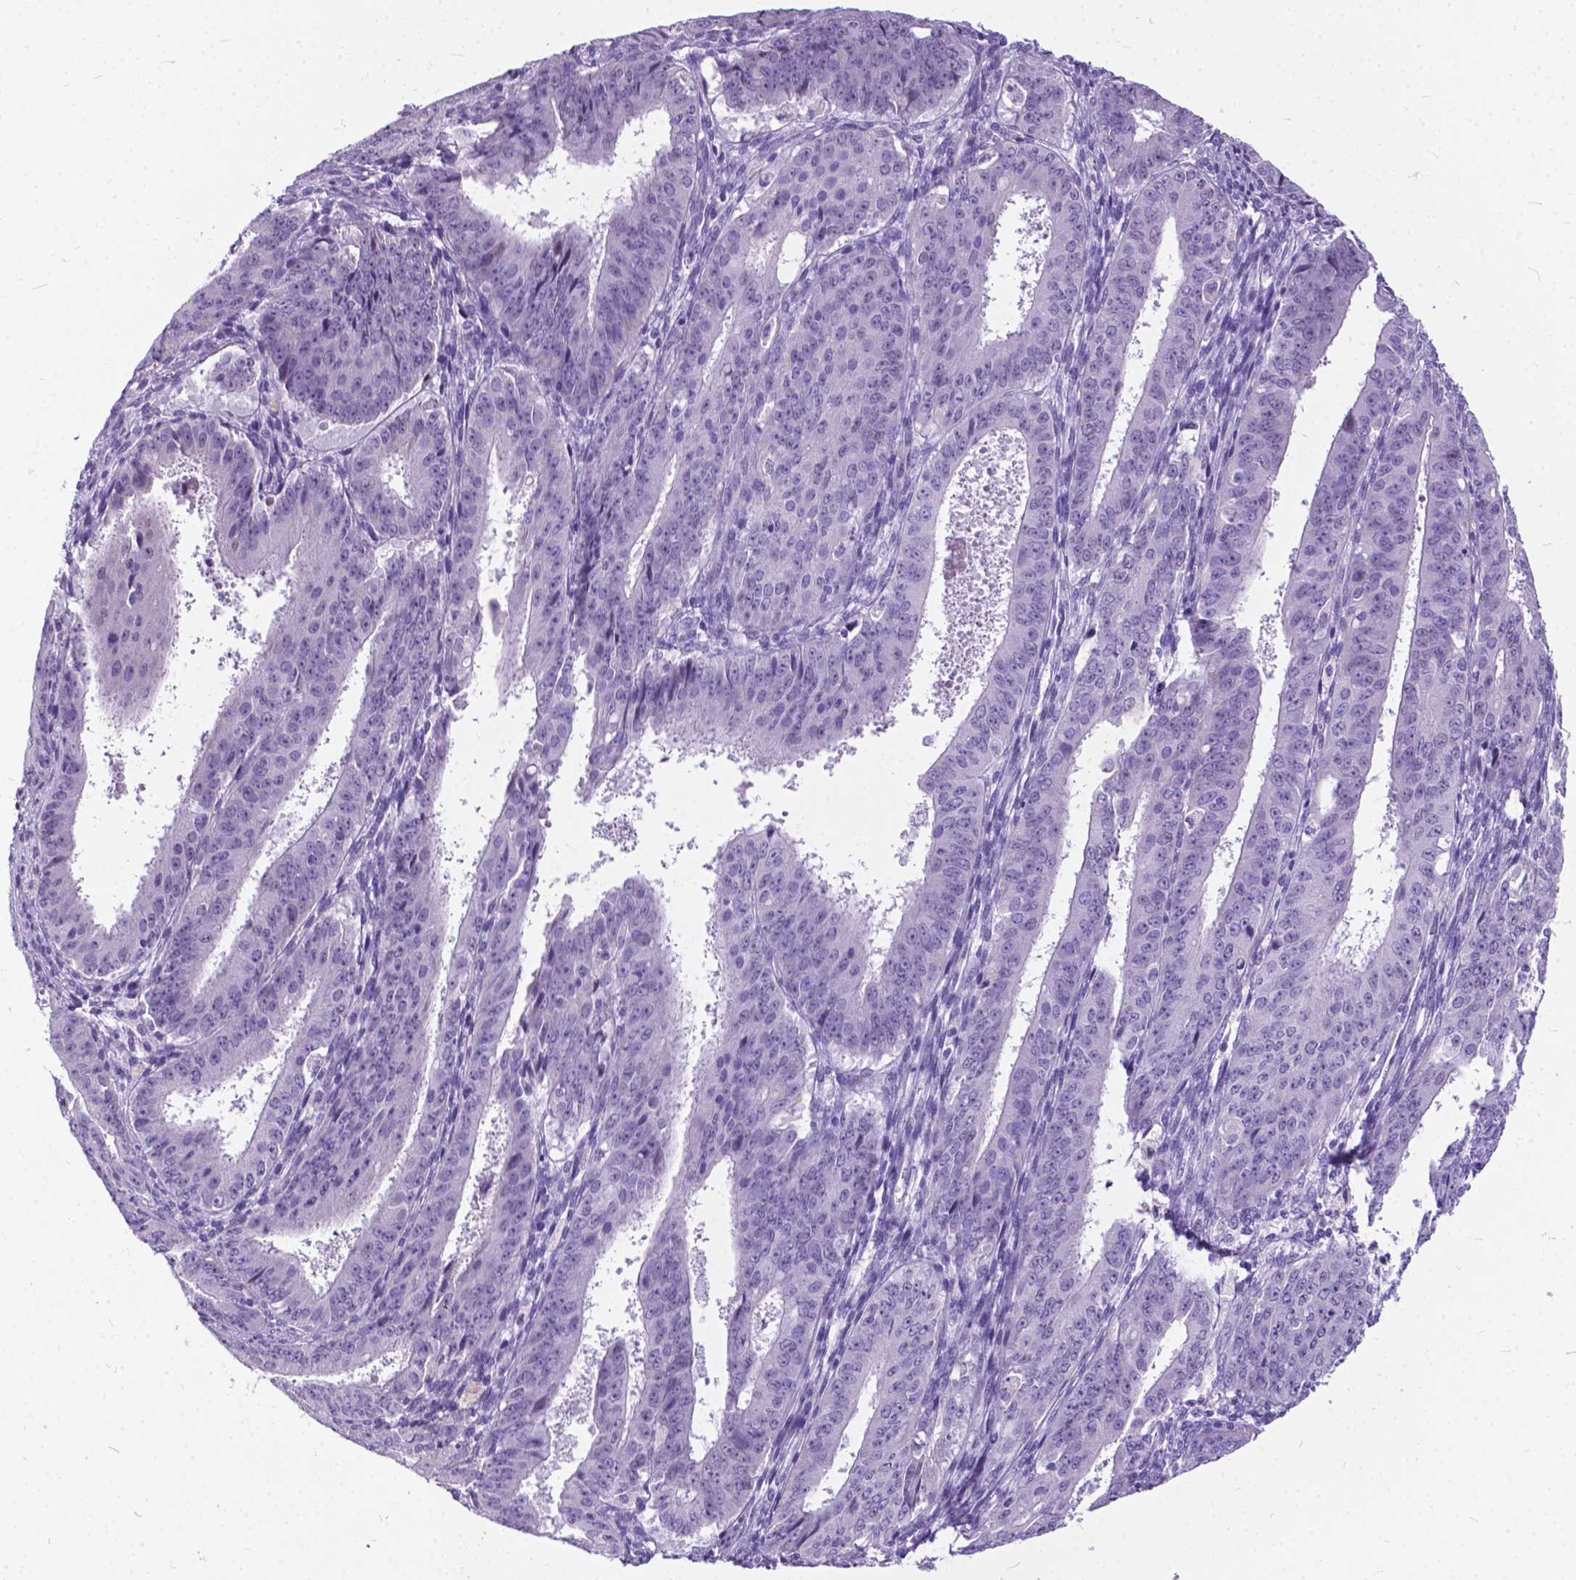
{"staining": {"intensity": "negative", "quantity": "none", "location": "none"}, "tissue": "ovarian cancer", "cell_type": "Tumor cells", "image_type": "cancer", "snomed": [{"axis": "morphology", "description": "Carcinoma, endometroid"}, {"axis": "topography", "description": "Ovary"}], "caption": "A histopathology image of ovarian cancer stained for a protein exhibits no brown staining in tumor cells.", "gene": "BSND", "patient": {"sex": "female", "age": 42}}